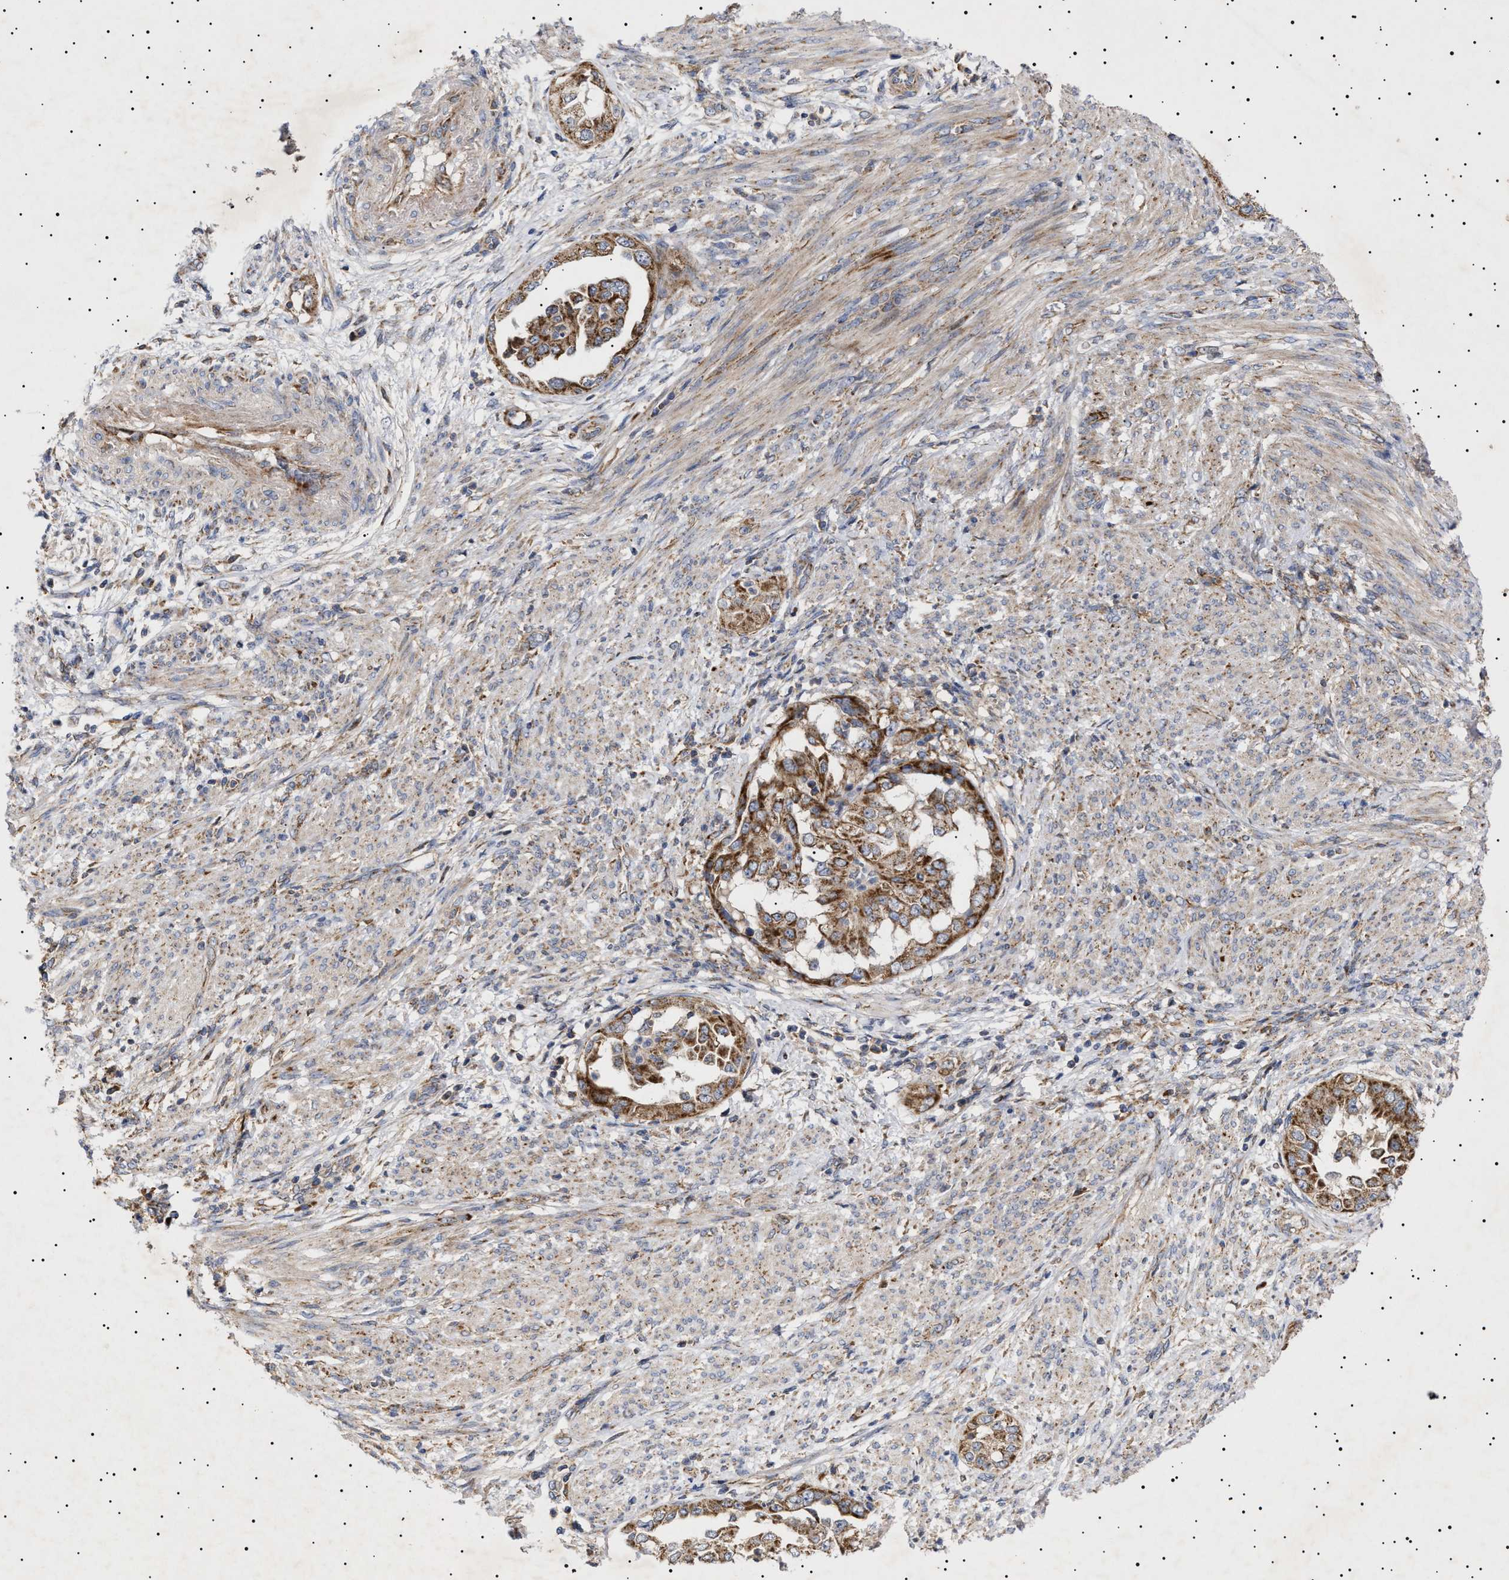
{"staining": {"intensity": "strong", "quantity": ">75%", "location": "cytoplasmic/membranous"}, "tissue": "endometrial cancer", "cell_type": "Tumor cells", "image_type": "cancer", "snomed": [{"axis": "morphology", "description": "Adenocarcinoma, NOS"}, {"axis": "topography", "description": "Endometrium"}], "caption": "Immunohistochemistry image of endometrial cancer (adenocarcinoma) stained for a protein (brown), which demonstrates high levels of strong cytoplasmic/membranous positivity in approximately >75% of tumor cells.", "gene": "MRPL10", "patient": {"sex": "female", "age": 85}}